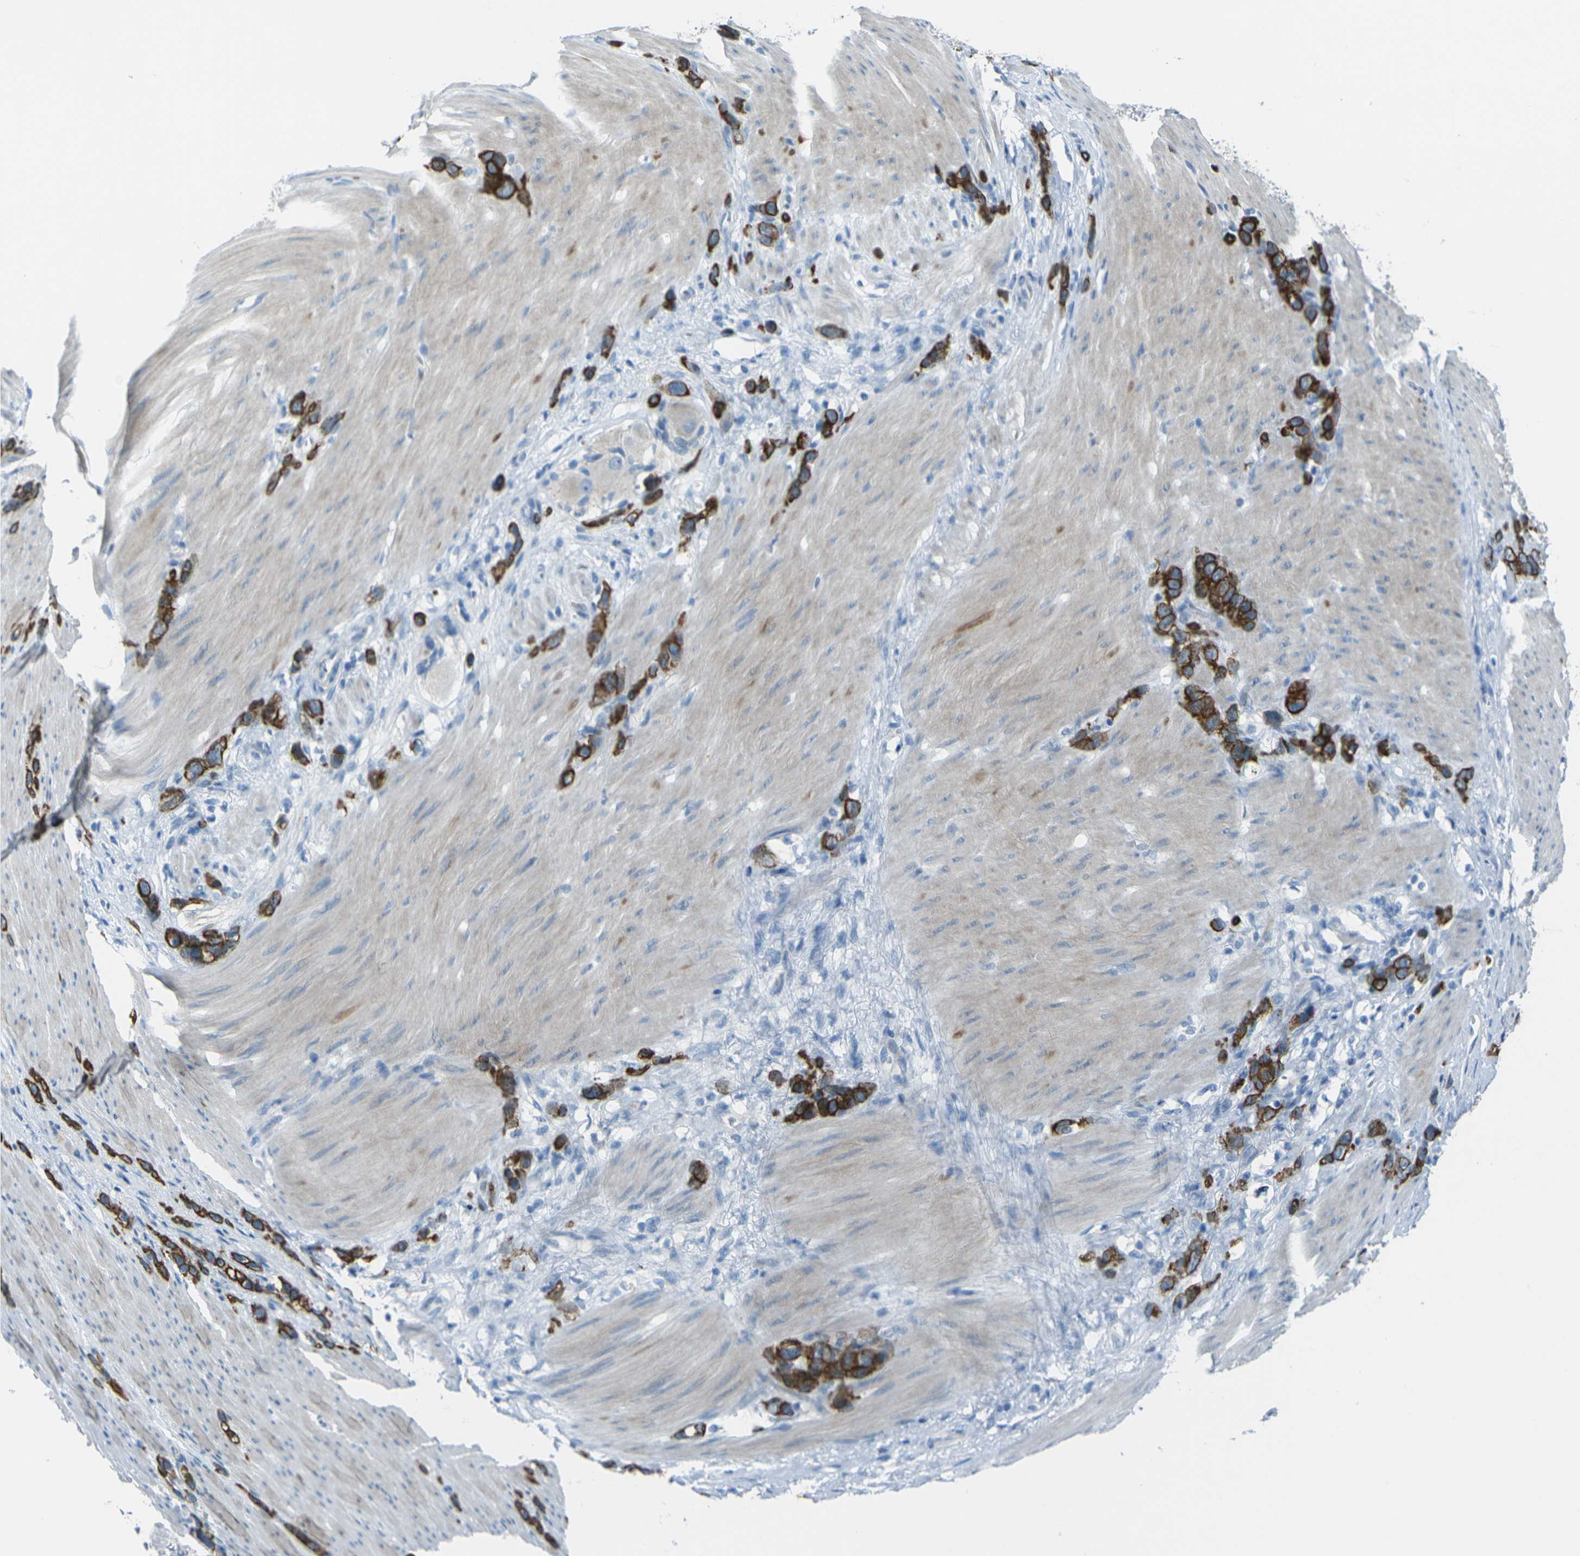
{"staining": {"intensity": "strong", "quantity": ">75%", "location": "cytoplasmic/membranous"}, "tissue": "stomach cancer", "cell_type": "Tumor cells", "image_type": "cancer", "snomed": [{"axis": "morphology", "description": "Normal tissue, NOS"}, {"axis": "morphology", "description": "Adenocarcinoma, NOS"}, {"axis": "morphology", "description": "Adenocarcinoma, High grade"}, {"axis": "topography", "description": "Stomach, upper"}, {"axis": "topography", "description": "Stomach"}], "caption": "Stomach cancer (adenocarcinoma (high-grade)) stained with DAB (3,3'-diaminobenzidine) immunohistochemistry (IHC) reveals high levels of strong cytoplasmic/membranous positivity in about >75% of tumor cells.", "gene": "ANKRD46", "patient": {"sex": "female", "age": 65}}